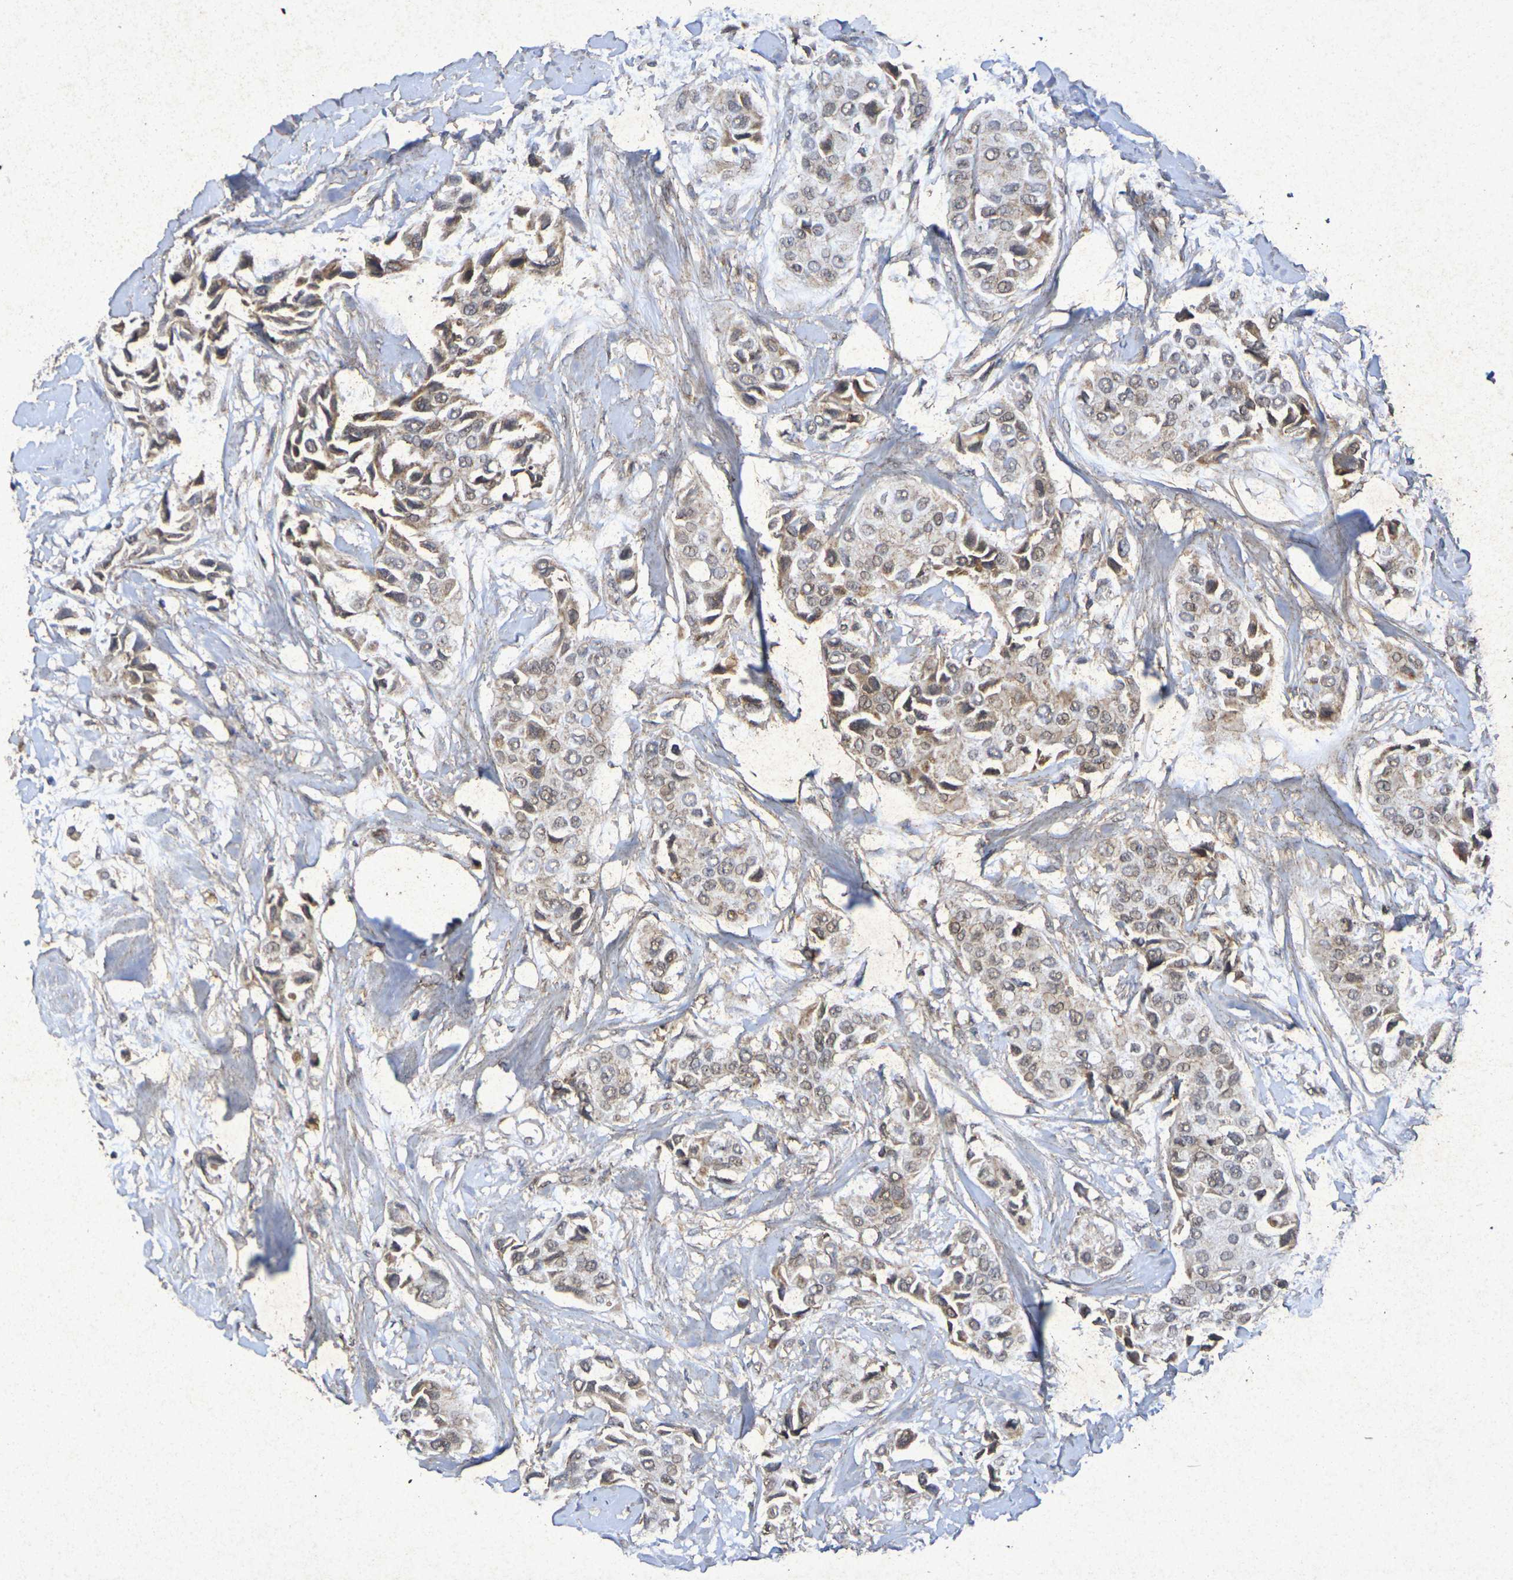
{"staining": {"intensity": "weak", "quantity": ">75%", "location": "cytoplasmic/membranous,nuclear"}, "tissue": "breast cancer", "cell_type": "Tumor cells", "image_type": "cancer", "snomed": [{"axis": "morphology", "description": "Duct carcinoma"}, {"axis": "topography", "description": "Breast"}], "caption": "Breast intraductal carcinoma was stained to show a protein in brown. There is low levels of weak cytoplasmic/membranous and nuclear expression in about >75% of tumor cells. (Brightfield microscopy of DAB IHC at high magnification).", "gene": "GUCY1A2", "patient": {"sex": "female", "age": 80}}